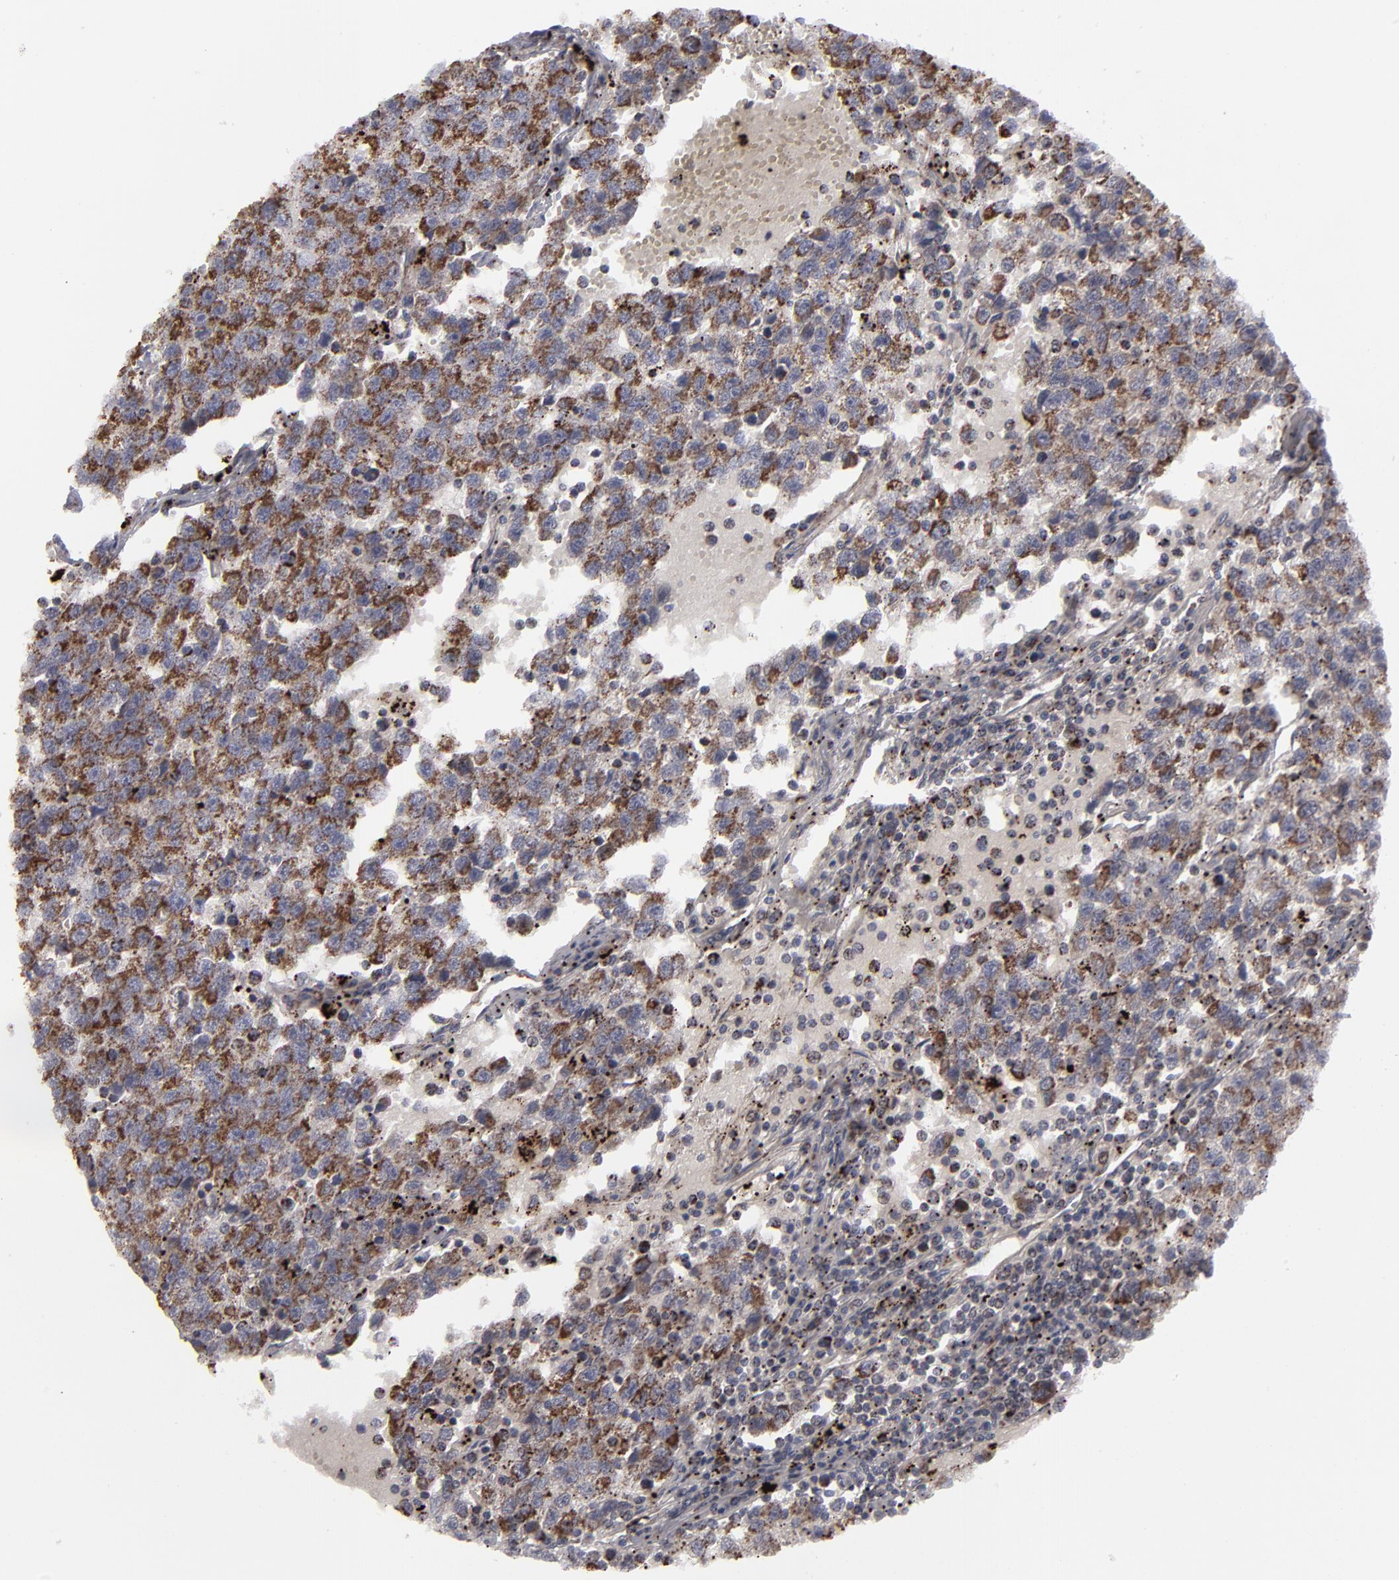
{"staining": {"intensity": "strong", "quantity": ">75%", "location": "cytoplasmic/membranous"}, "tissue": "testis cancer", "cell_type": "Tumor cells", "image_type": "cancer", "snomed": [{"axis": "morphology", "description": "Seminoma, NOS"}, {"axis": "topography", "description": "Testis"}], "caption": "Immunohistochemical staining of human testis seminoma shows high levels of strong cytoplasmic/membranous protein expression in about >75% of tumor cells.", "gene": "MYOM2", "patient": {"sex": "male", "age": 35}}